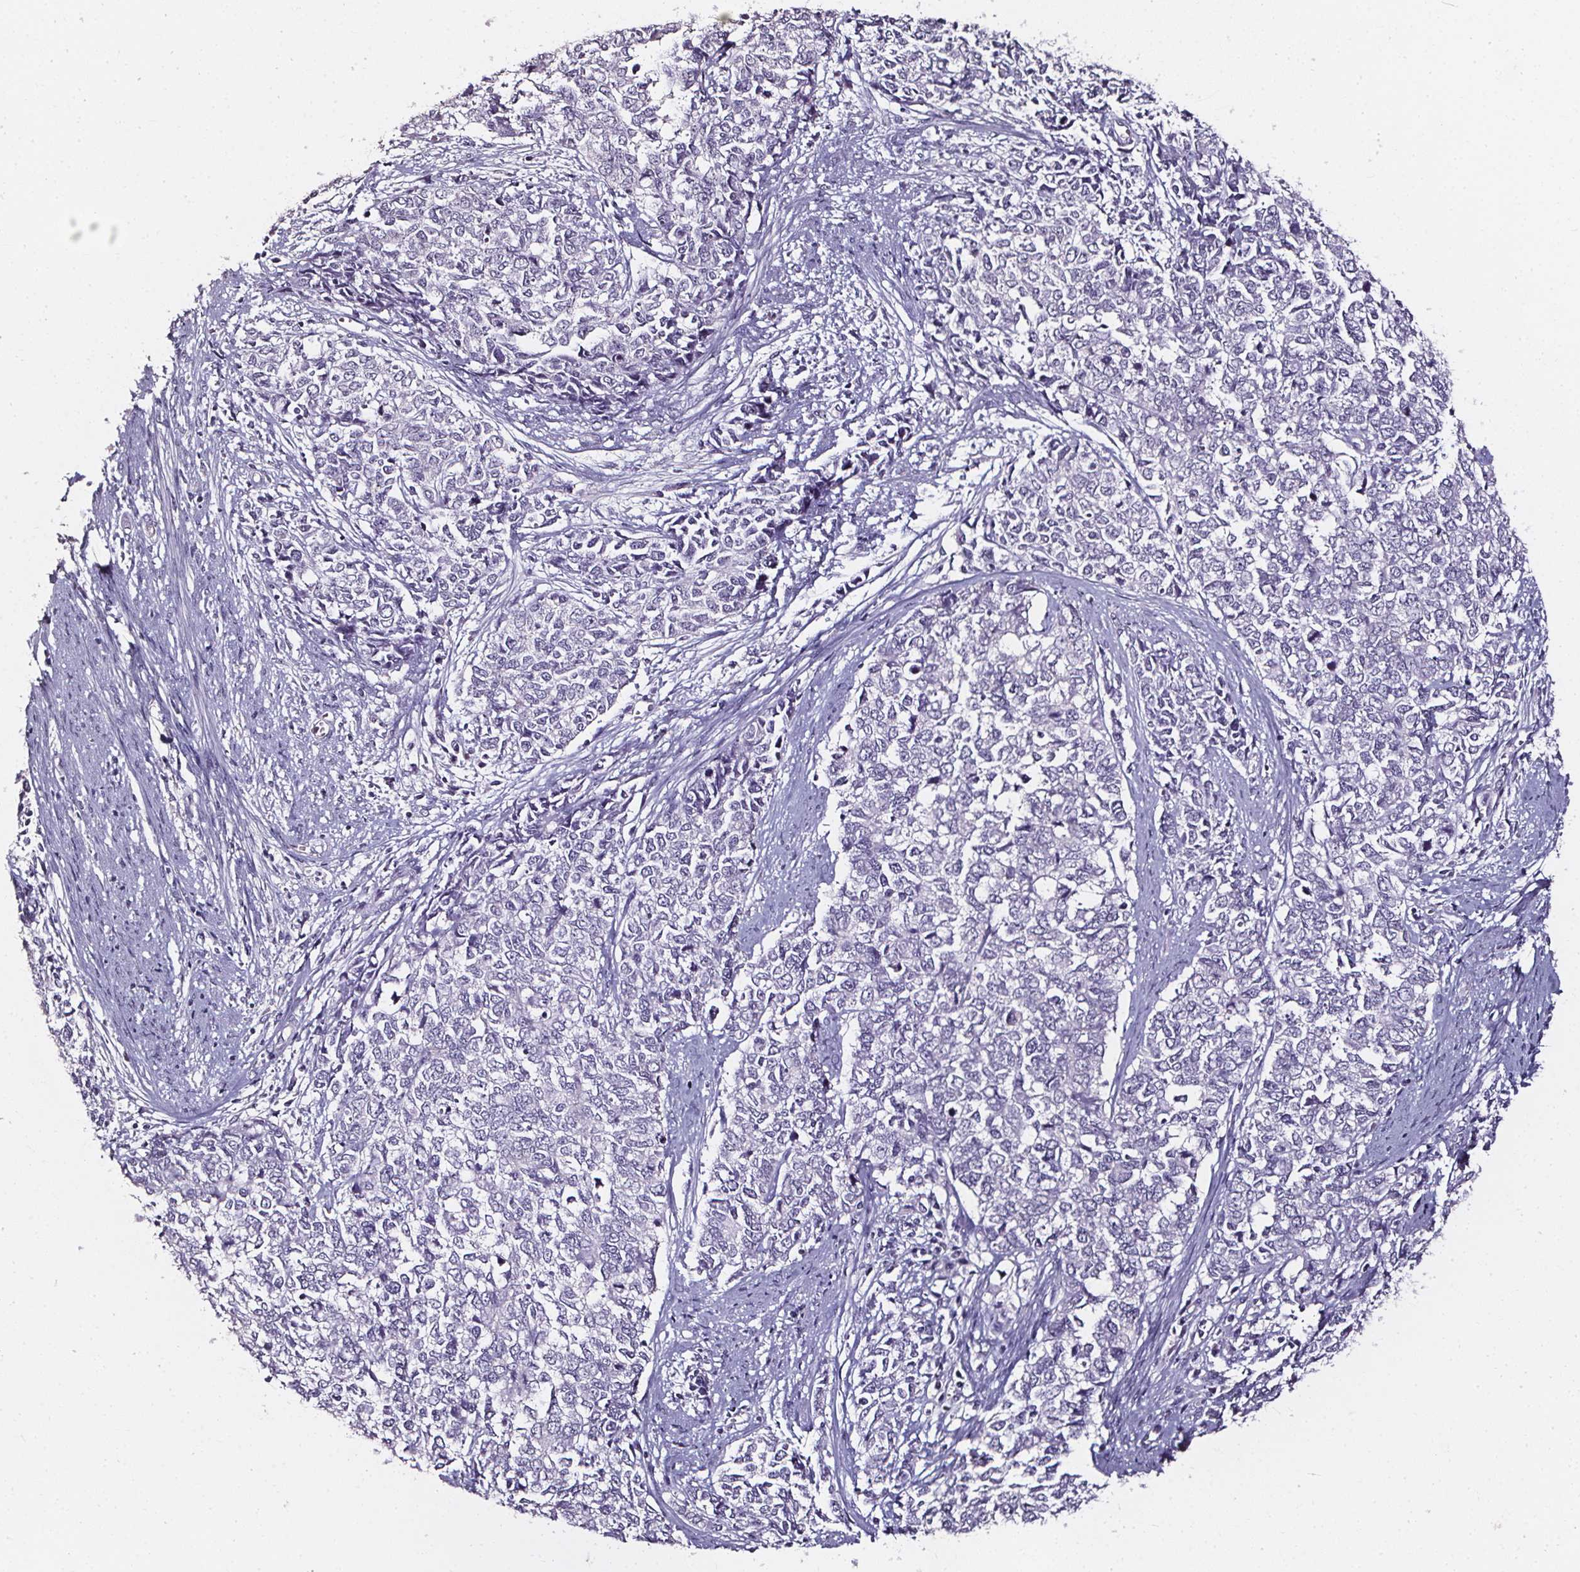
{"staining": {"intensity": "negative", "quantity": "none", "location": "none"}, "tissue": "cervical cancer", "cell_type": "Tumor cells", "image_type": "cancer", "snomed": [{"axis": "morphology", "description": "Adenocarcinoma, NOS"}, {"axis": "topography", "description": "Cervix"}], "caption": "A high-resolution photomicrograph shows immunohistochemistry (IHC) staining of cervical cancer (adenocarcinoma), which reveals no significant expression in tumor cells.", "gene": "DEFA5", "patient": {"sex": "female", "age": 63}}